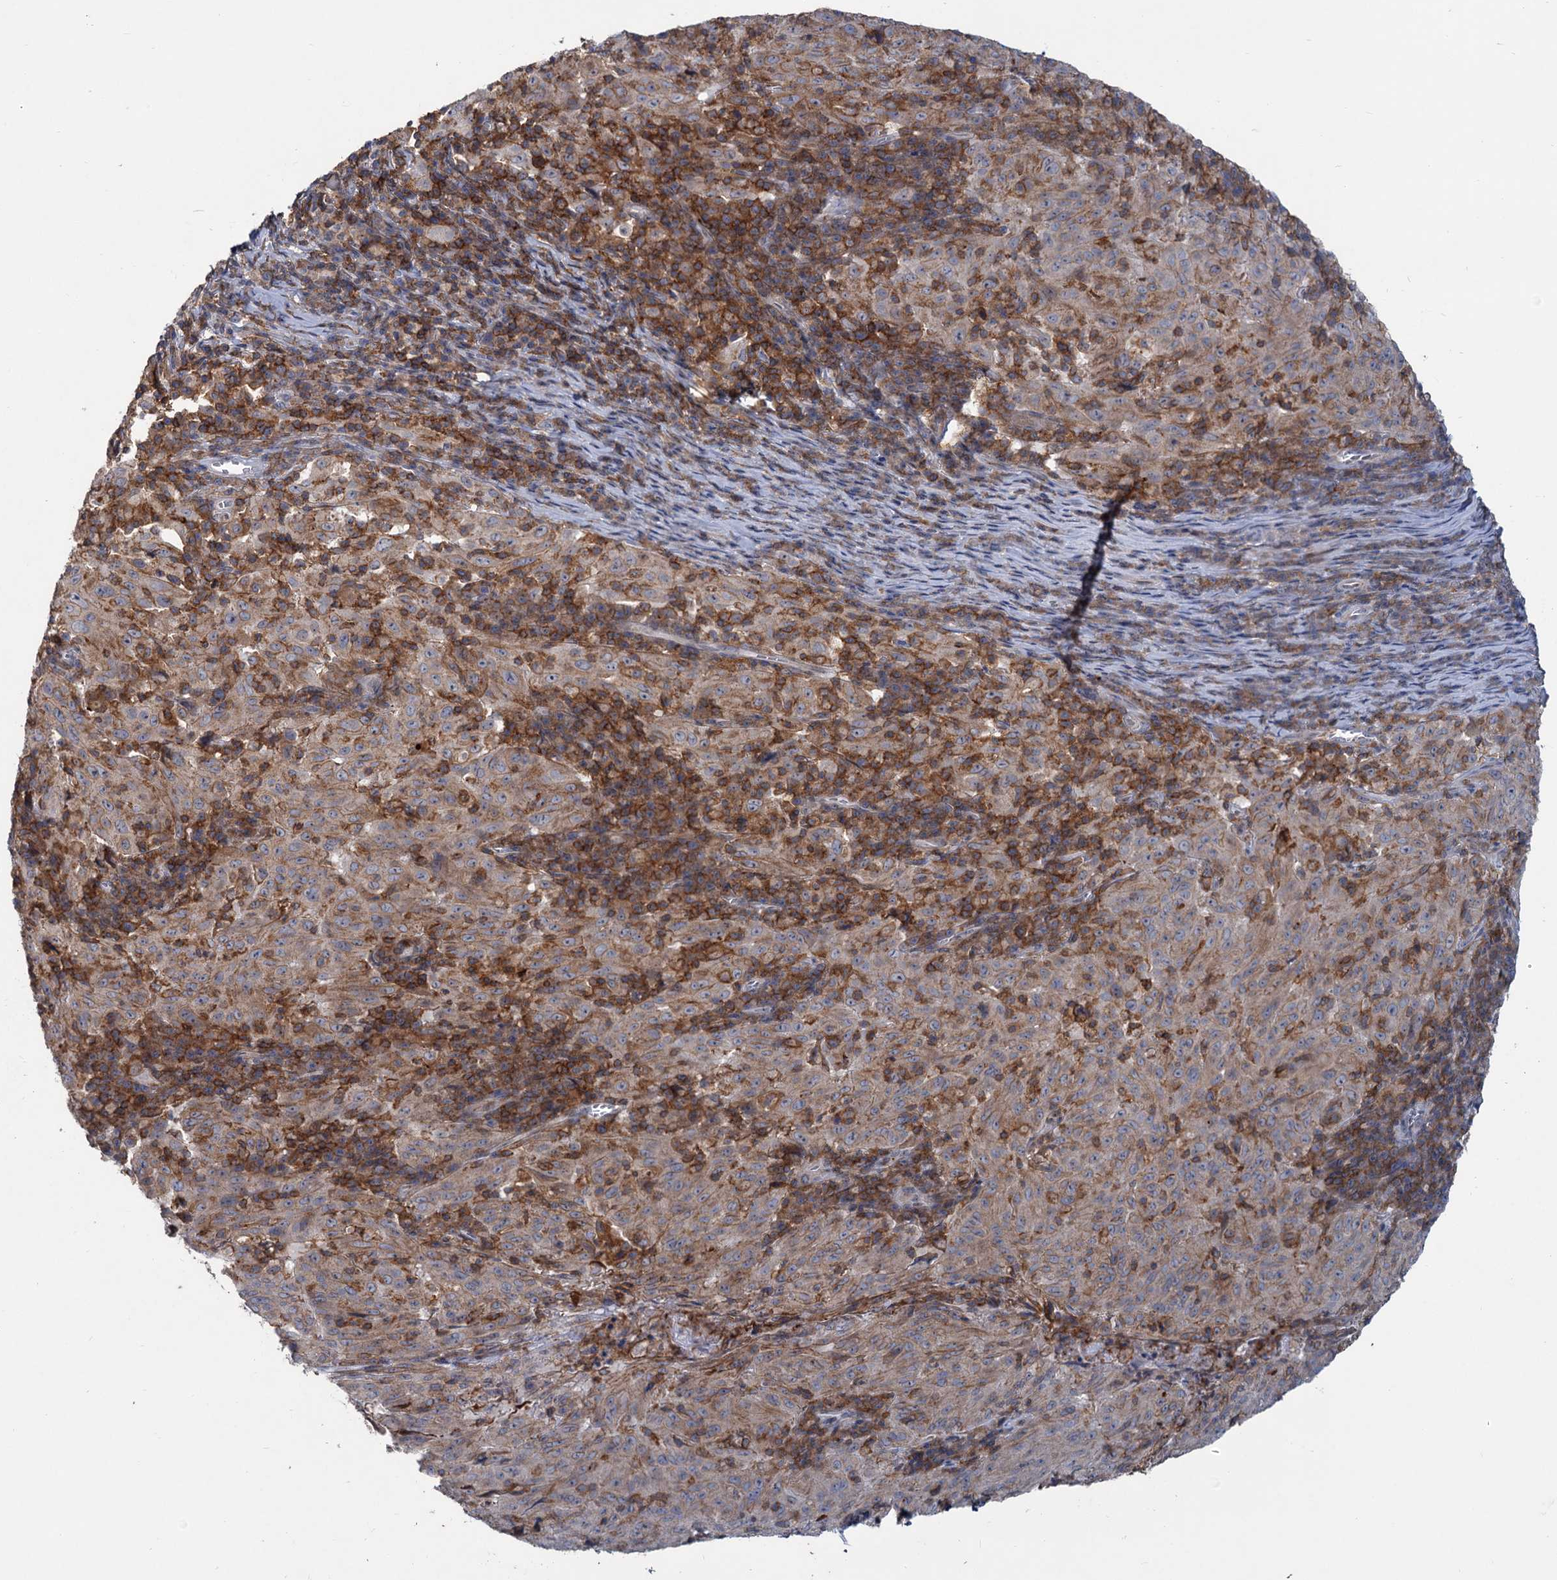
{"staining": {"intensity": "weak", "quantity": ">75%", "location": "cytoplasmic/membranous"}, "tissue": "pancreatic cancer", "cell_type": "Tumor cells", "image_type": "cancer", "snomed": [{"axis": "morphology", "description": "Adenocarcinoma, NOS"}, {"axis": "topography", "description": "Pancreas"}], "caption": "Protein expression analysis of pancreatic cancer shows weak cytoplasmic/membranous expression in about >75% of tumor cells.", "gene": "LRCH4", "patient": {"sex": "male", "age": 63}}